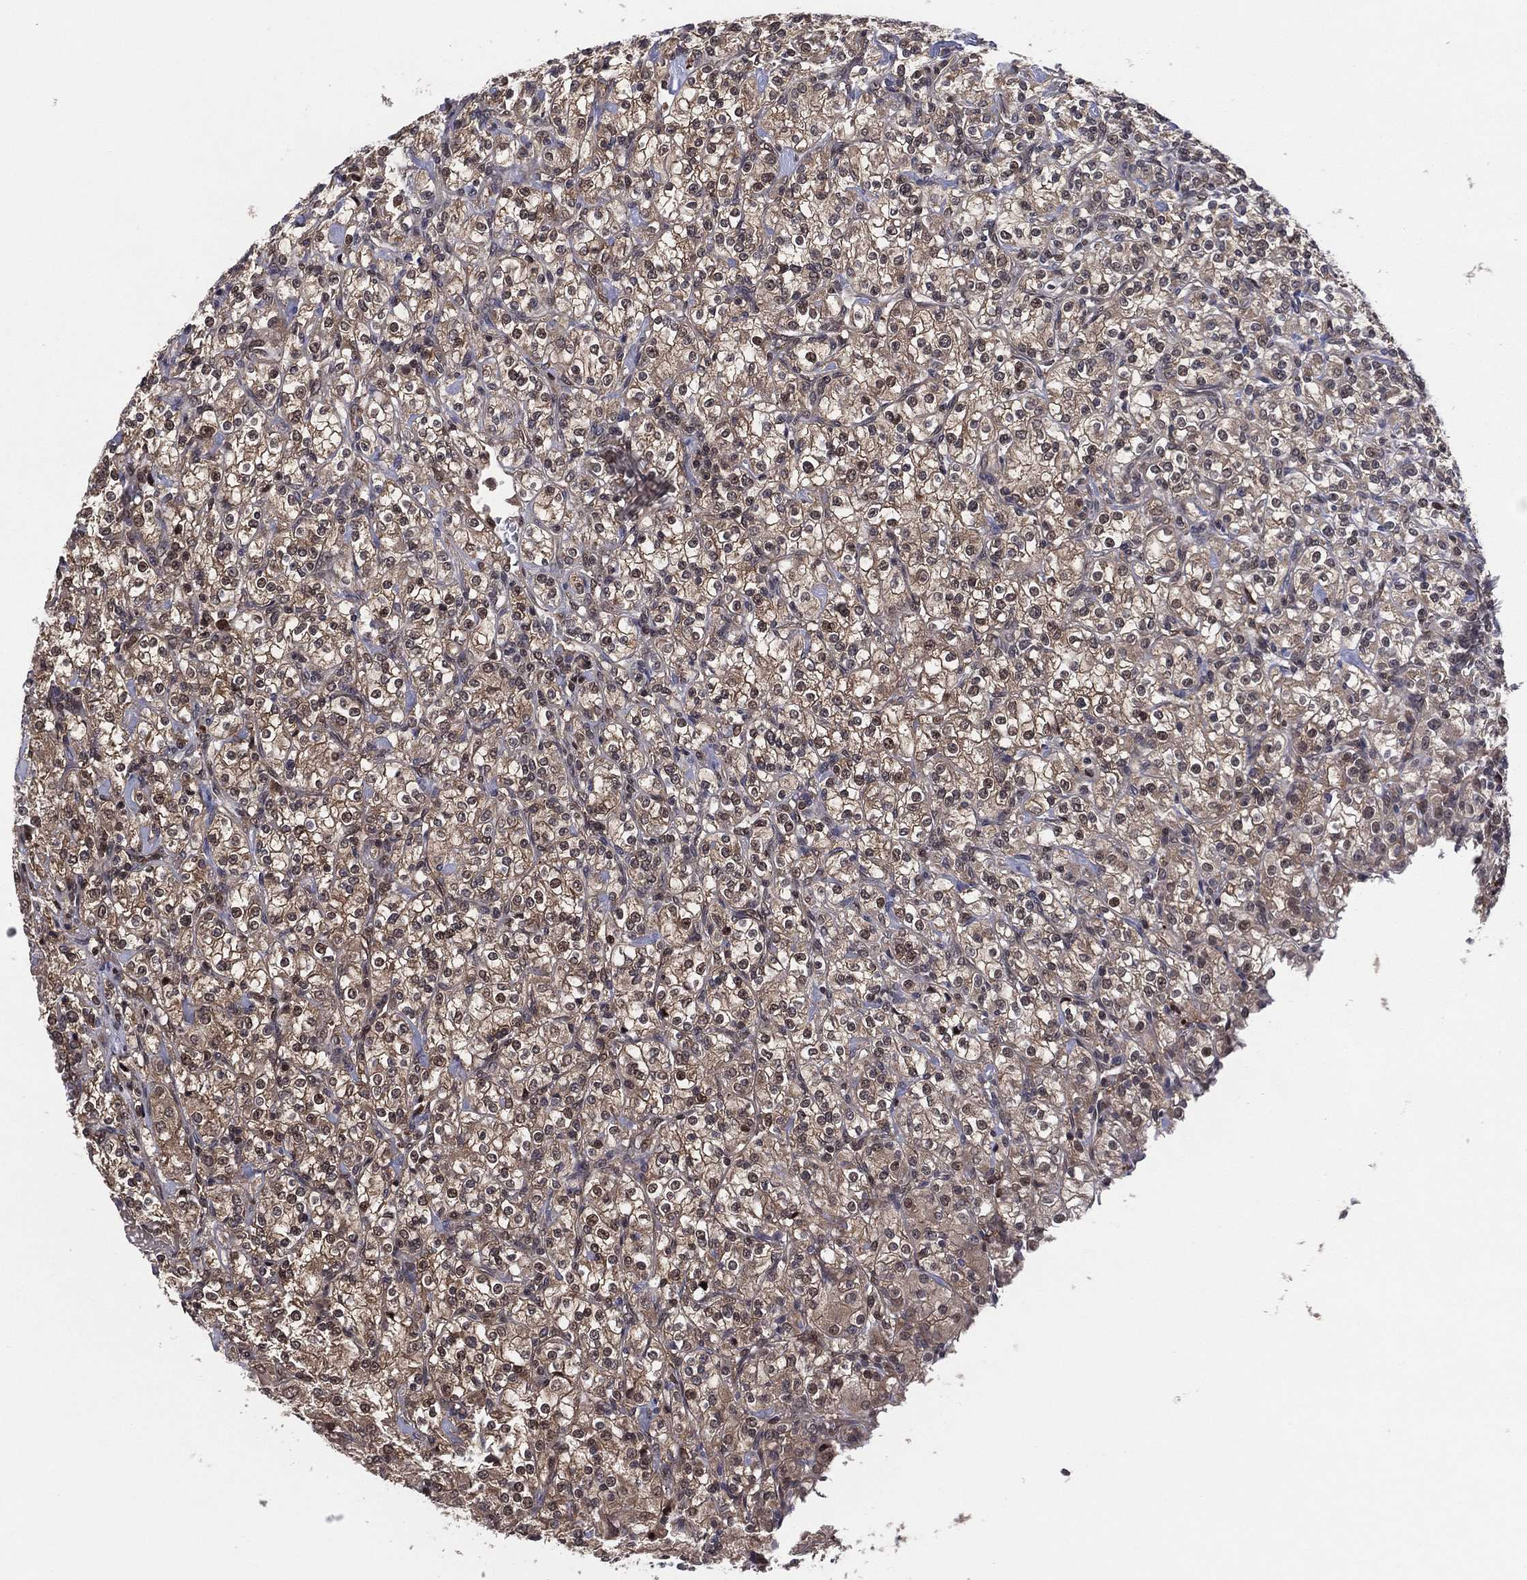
{"staining": {"intensity": "moderate", "quantity": "25%-75%", "location": "cytoplasmic/membranous,nuclear"}, "tissue": "renal cancer", "cell_type": "Tumor cells", "image_type": "cancer", "snomed": [{"axis": "morphology", "description": "Adenocarcinoma, NOS"}, {"axis": "topography", "description": "Kidney"}], "caption": "About 25%-75% of tumor cells in renal cancer display moderate cytoplasmic/membranous and nuclear protein staining as visualized by brown immunohistochemical staining.", "gene": "ICOSLG", "patient": {"sex": "male", "age": 77}}